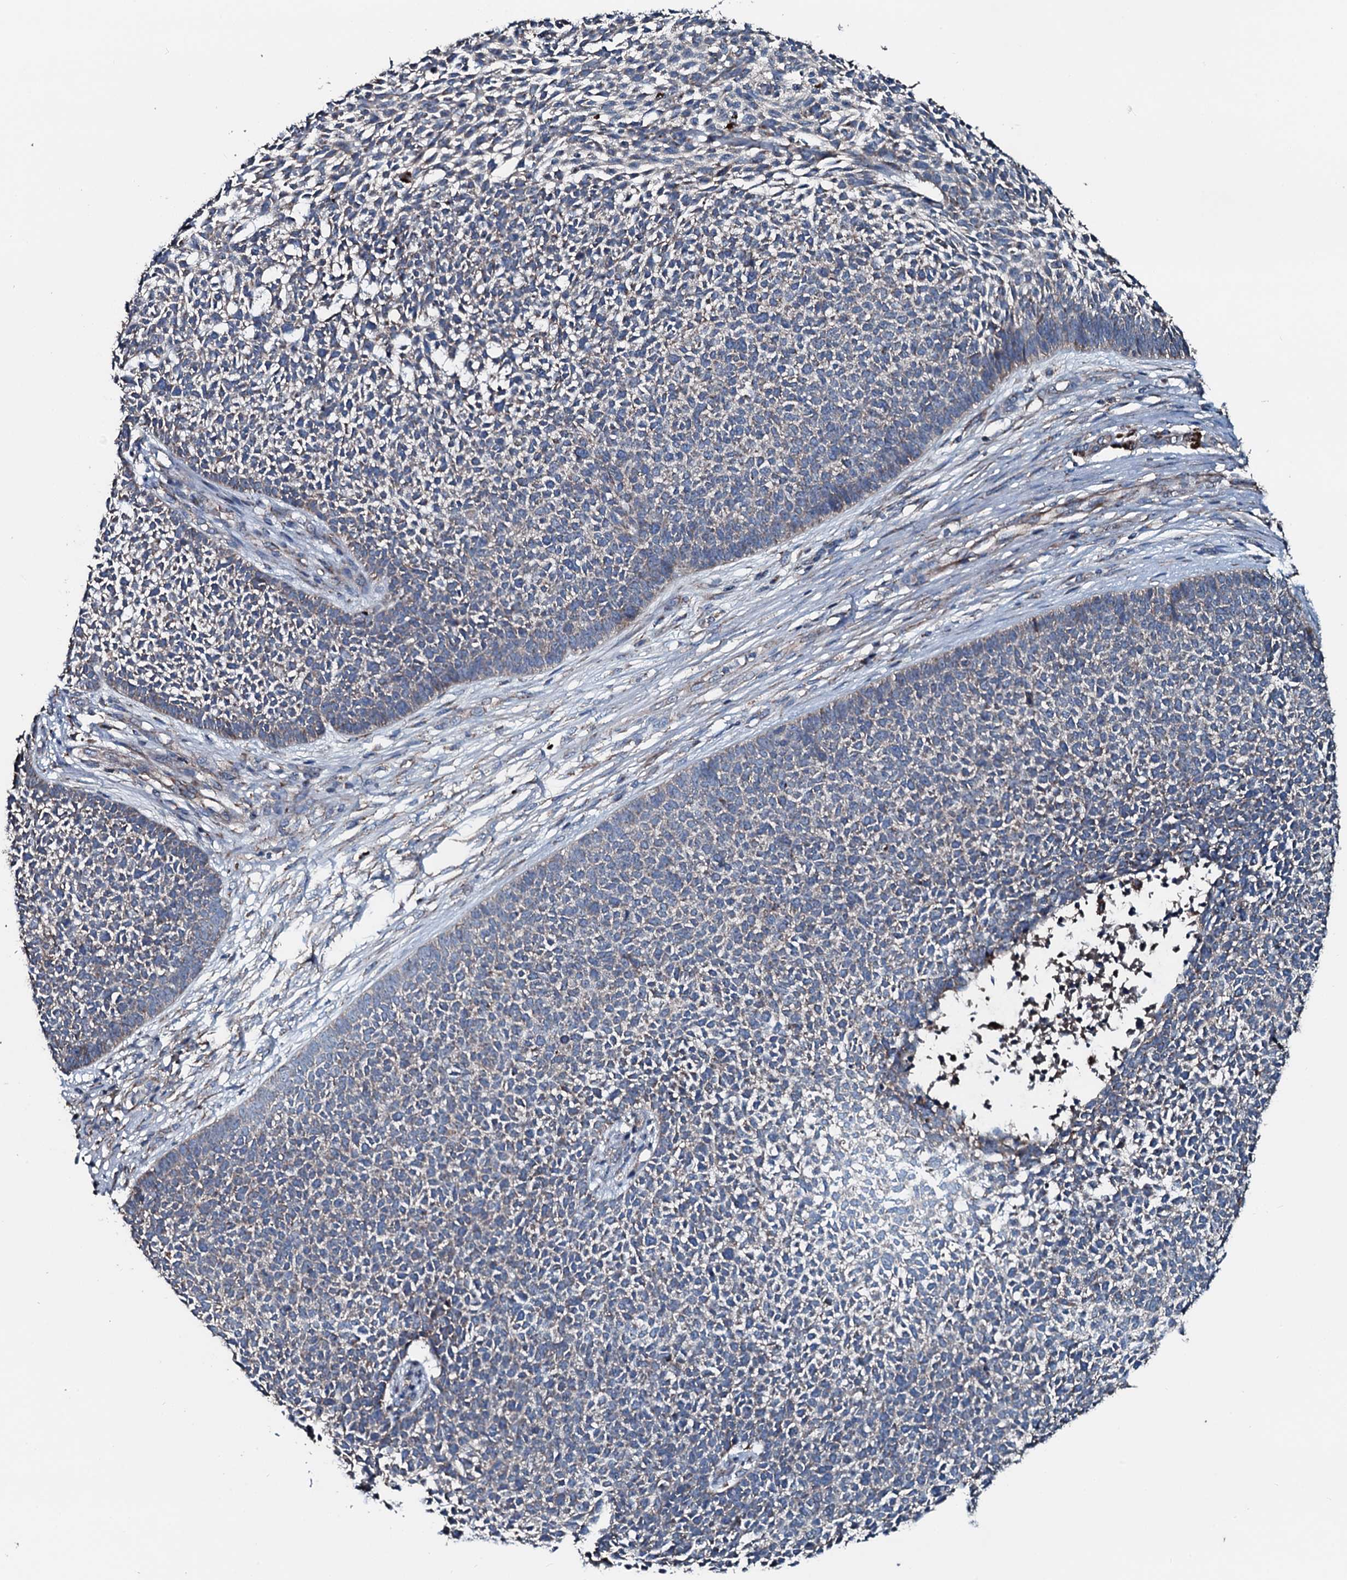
{"staining": {"intensity": "negative", "quantity": "none", "location": "none"}, "tissue": "skin cancer", "cell_type": "Tumor cells", "image_type": "cancer", "snomed": [{"axis": "morphology", "description": "Basal cell carcinoma"}, {"axis": "topography", "description": "Skin"}], "caption": "Immunohistochemistry (IHC) image of neoplastic tissue: human skin cancer (basal cell carcinoma) stained with DAB exhibits no significant protein staining in tumor cells.", "gene": "ACSS3", "patient": {"sex": "female", "age": 84}}